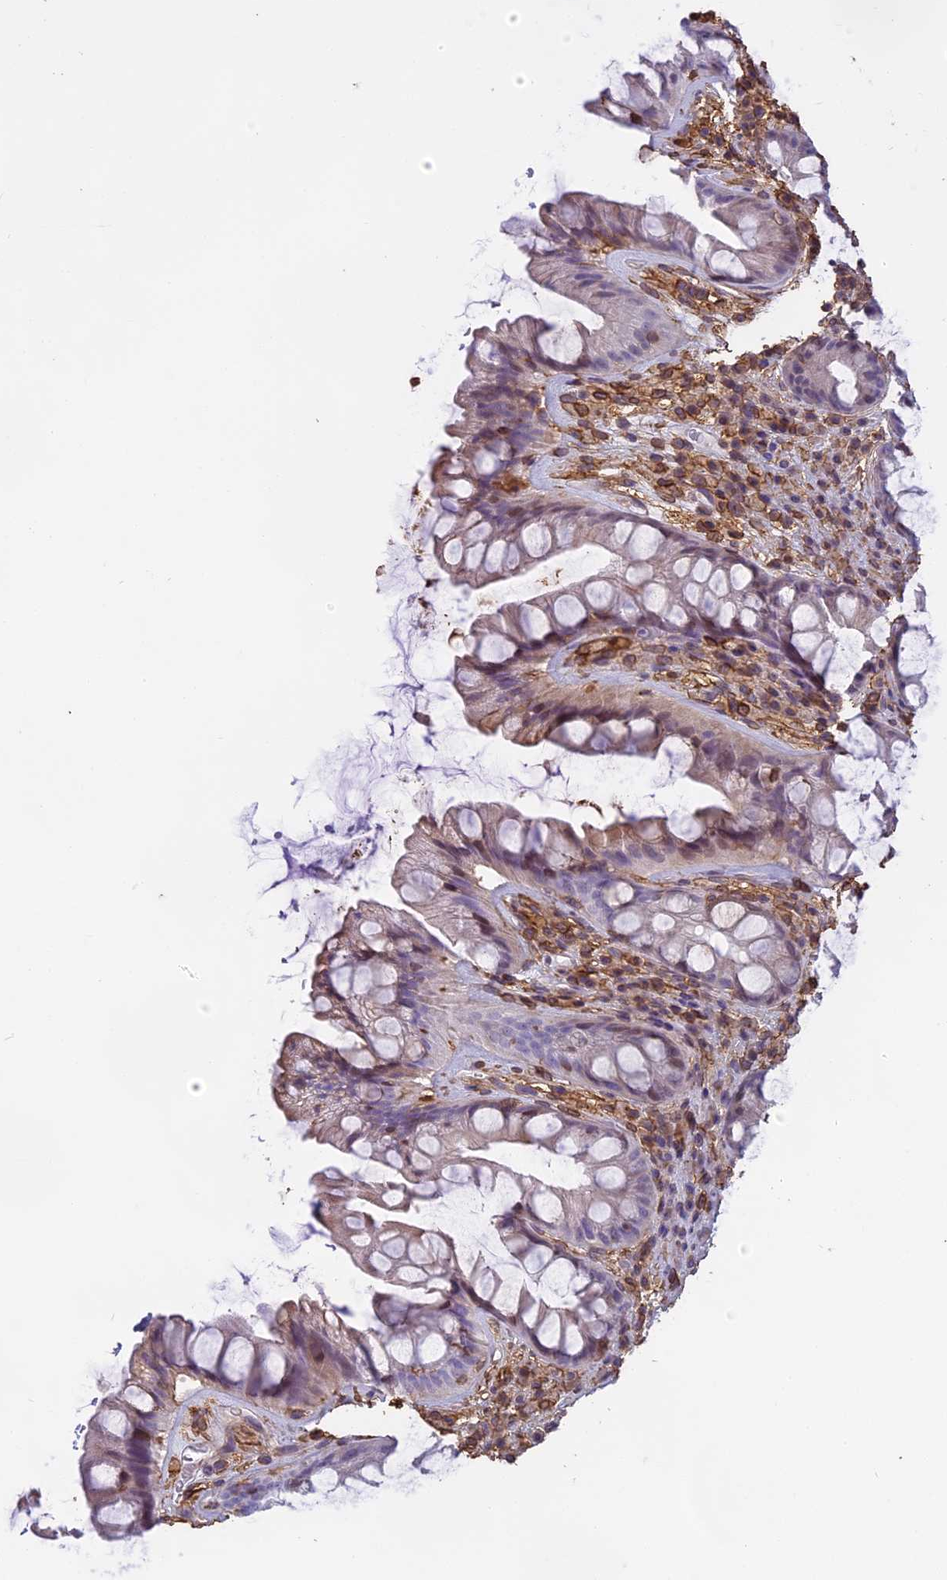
{"staining": {"intensity": "negative", "quantity": "none", "location": "none"}, "tissue": "rectum", "cell_type": "Glandular cells", "image_type": "normal", "snomed": [{"axis": "morphology", "description": "Normal tissue, NOS"}, {"axis": "topography", "description": "Rectum"}], "caption": "High power microscopy image of an immunohistochemistry (IHC) photomicrograph of unremarkable rectum, revealing no significant expression in glandular cells. The staining is performed using DAB brown chromogen with nuclei counter-stained in using hematoxylin.", "gene": "TMEM255B", "patient": {"sex": "male", "age": 74}}